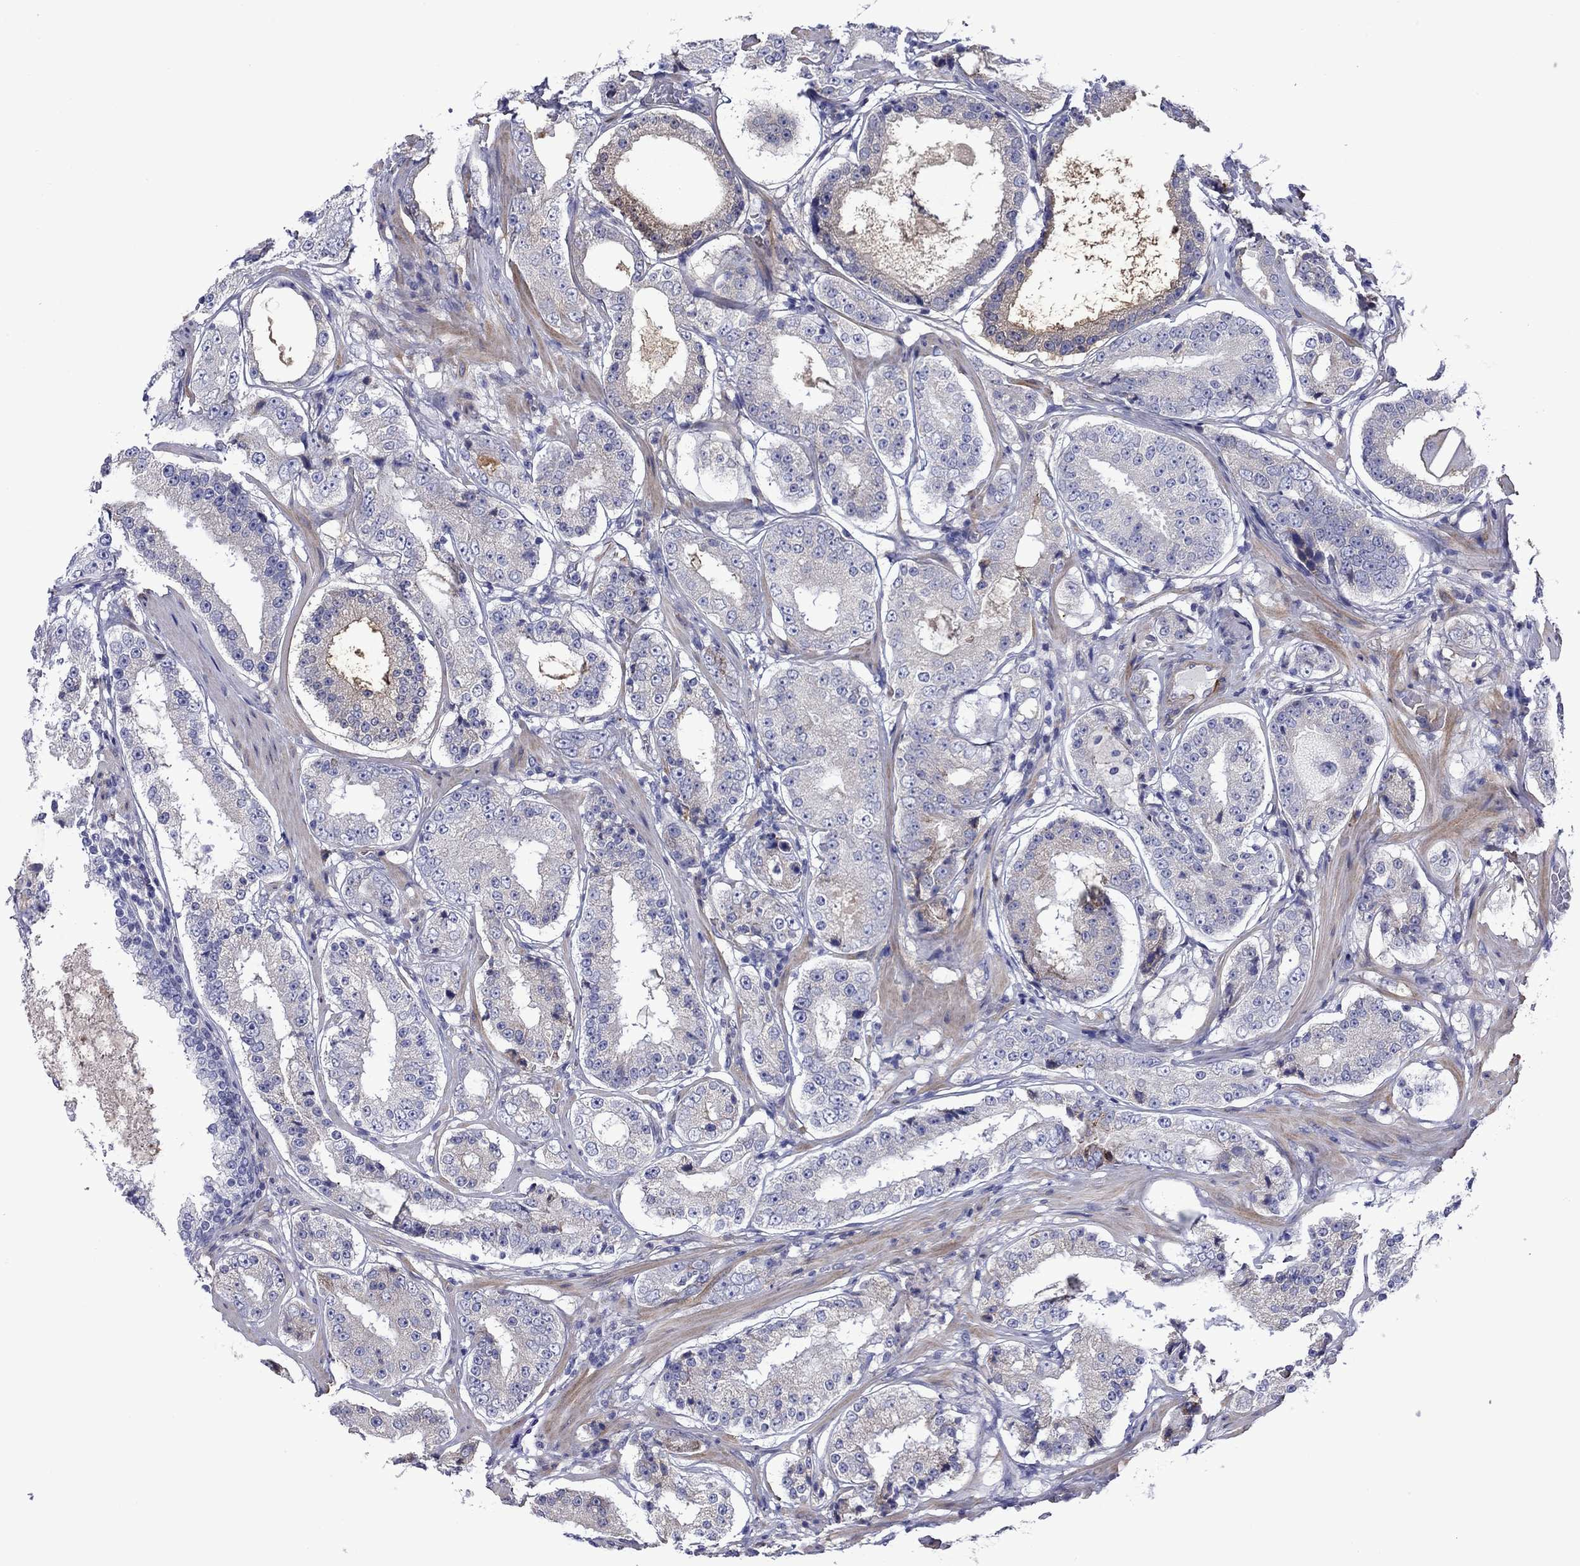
{"staining": {"intensity": "negative", "quantity": "none", "location": "none"}, "tissue": "prostate cancer", "cell_type": "Tumor cells", "image_type": "cancer", "snomed": [{"axis": "morphology", "description": "Adenocarcinoma, Low grade"}, {"axis": "topography", "description": "Prostate"}], "caption": "This is an immunohistochemistry histopathology image of human prostate cancer. There is no positivity in tumor cells.", "gene": "HSPG2", "patient": {"sex": "male", "age": 60}}